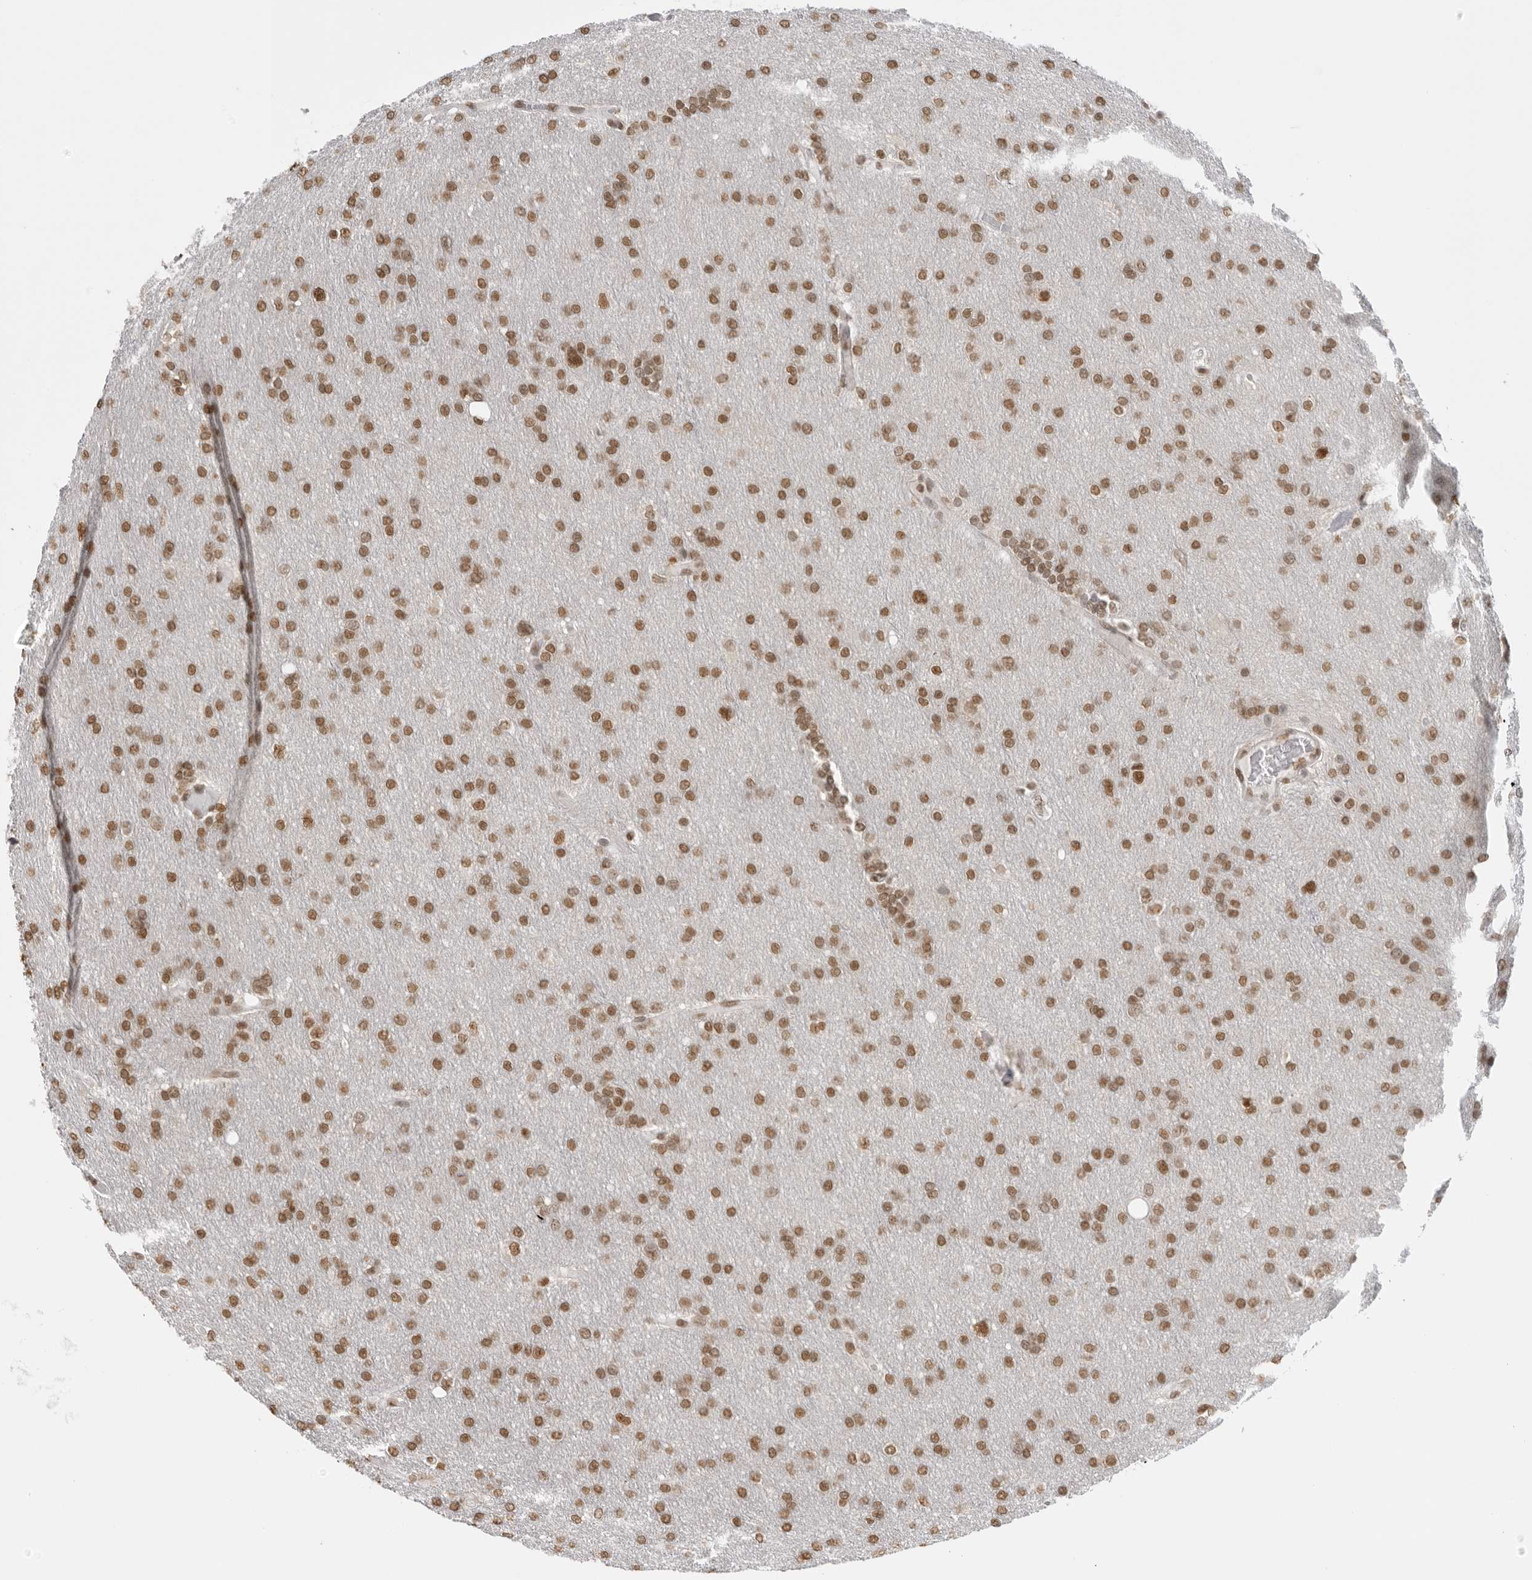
{"staining": {"intensity": "moderate", "quantity": ">75%", "location": "nuclear"}, "tissue": "glioma", "cell_type": "Tumor cells", "image_type": "cancer", "snomed": [{"axis": "morphology", "description": "Glioma, malignant, High grade"}, {"axis": "topography", "description": "Cerebral cortex"}], "caption": "Human glioma stained for a protein (brown) displays moderate nuclear positive positivity in about >75% of tumor cells.", "gene": "RPA2", "patient": {"sex": "female", "age": 36}}